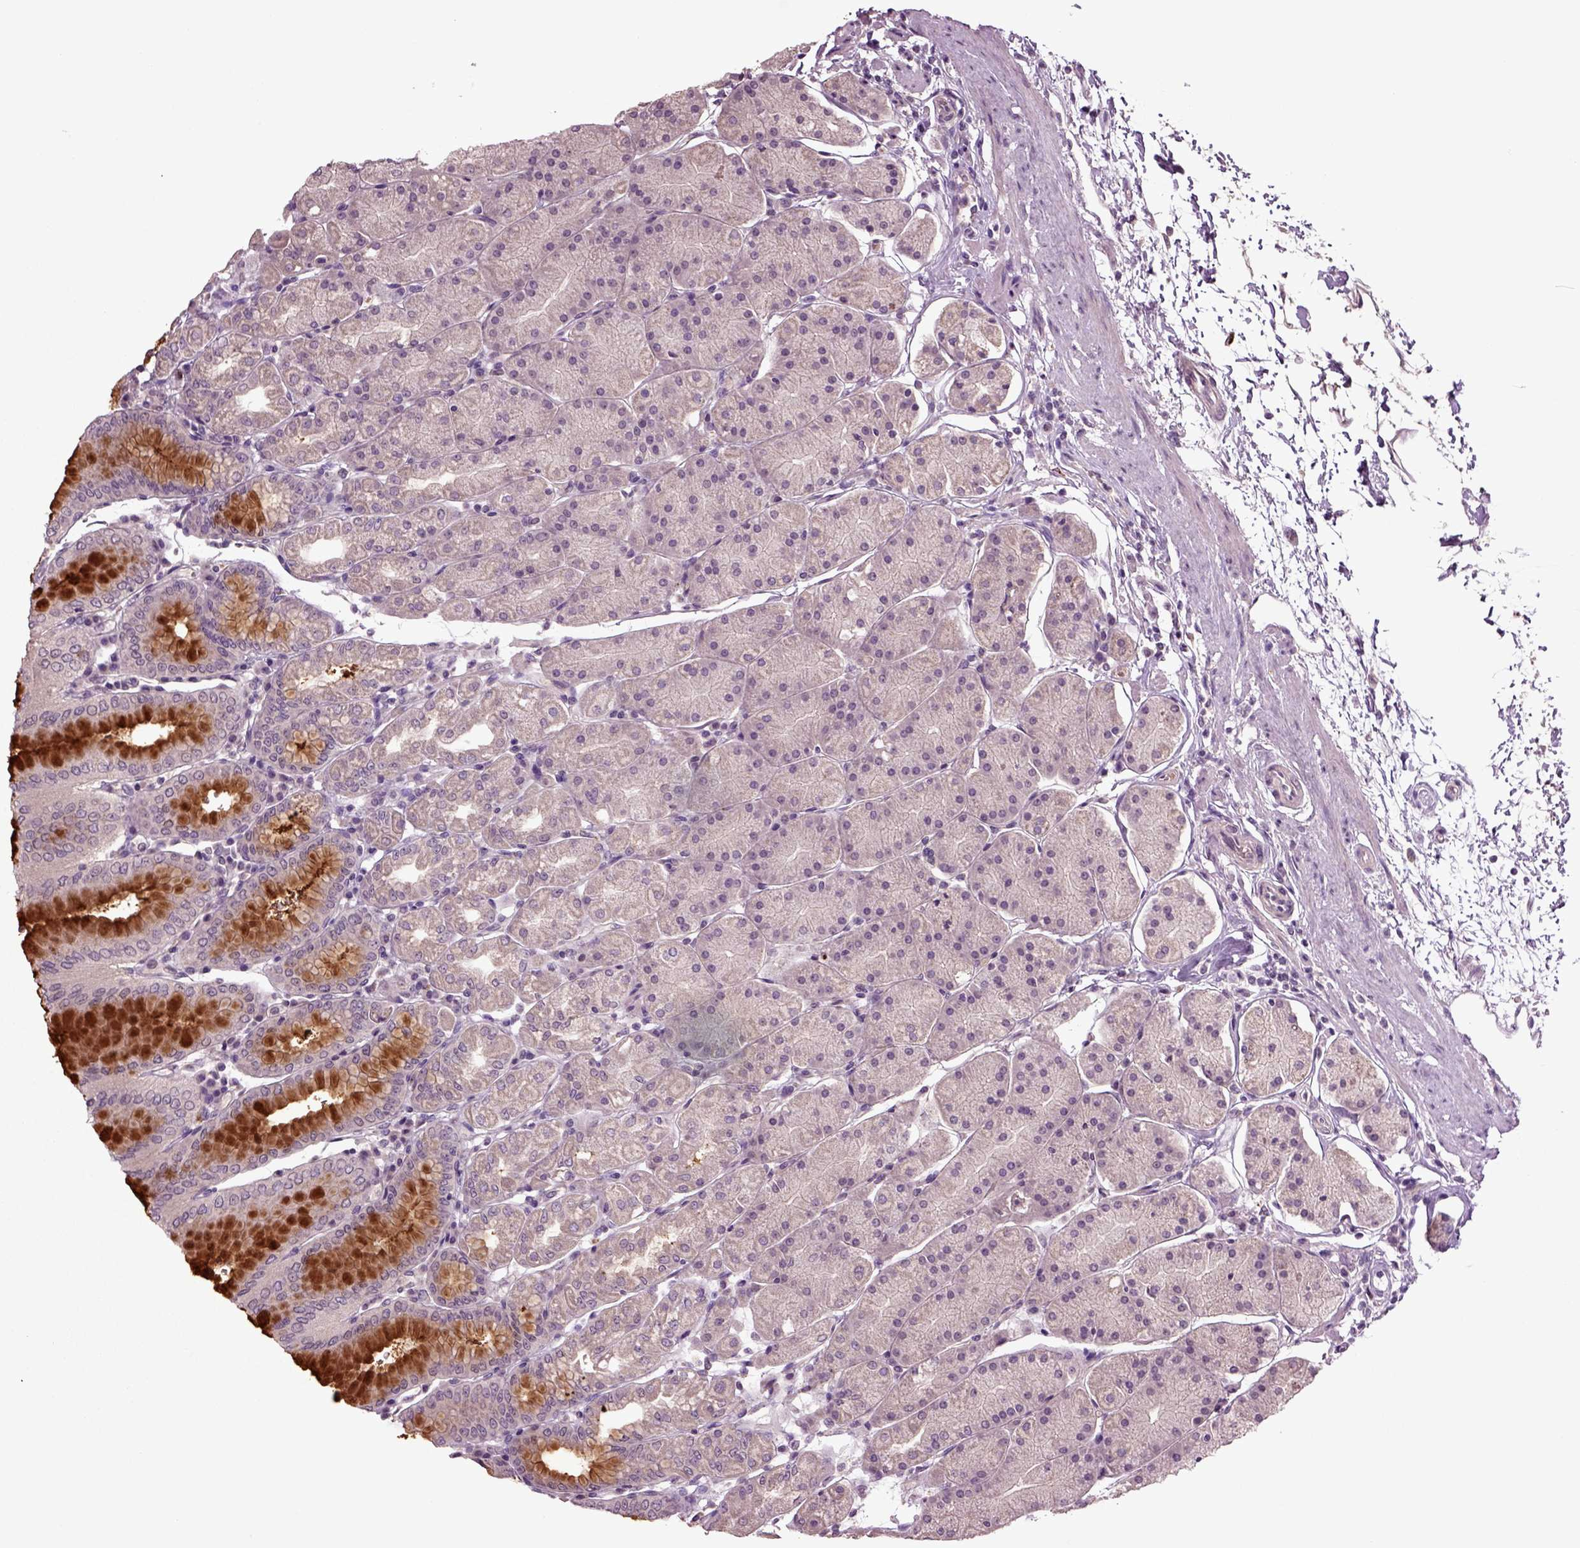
{"staining": {"intensity": "strong", "quantity": "<25%", "location": "cytoplasmic/membranous"}, "tissue": "stomach", "cell_type": "Glandular cells", "image_type": "normal", "snomed": [{"axis": "morphology", "description": "Normal tissue, NOS"}, {"axis": "topography", "description": "Stomach"}], "caption": "High-power microscopy captured an immunohistochemistry micrograph of unremarkable stomach, revealing strong cytoplasmic/membranous expression in approximately <25% of glandular cells. (DAB IHC with brightfield microscopy, high magnification).", "gene": "SLC17A6", "patient": {"sex": "male", "age": 54}}